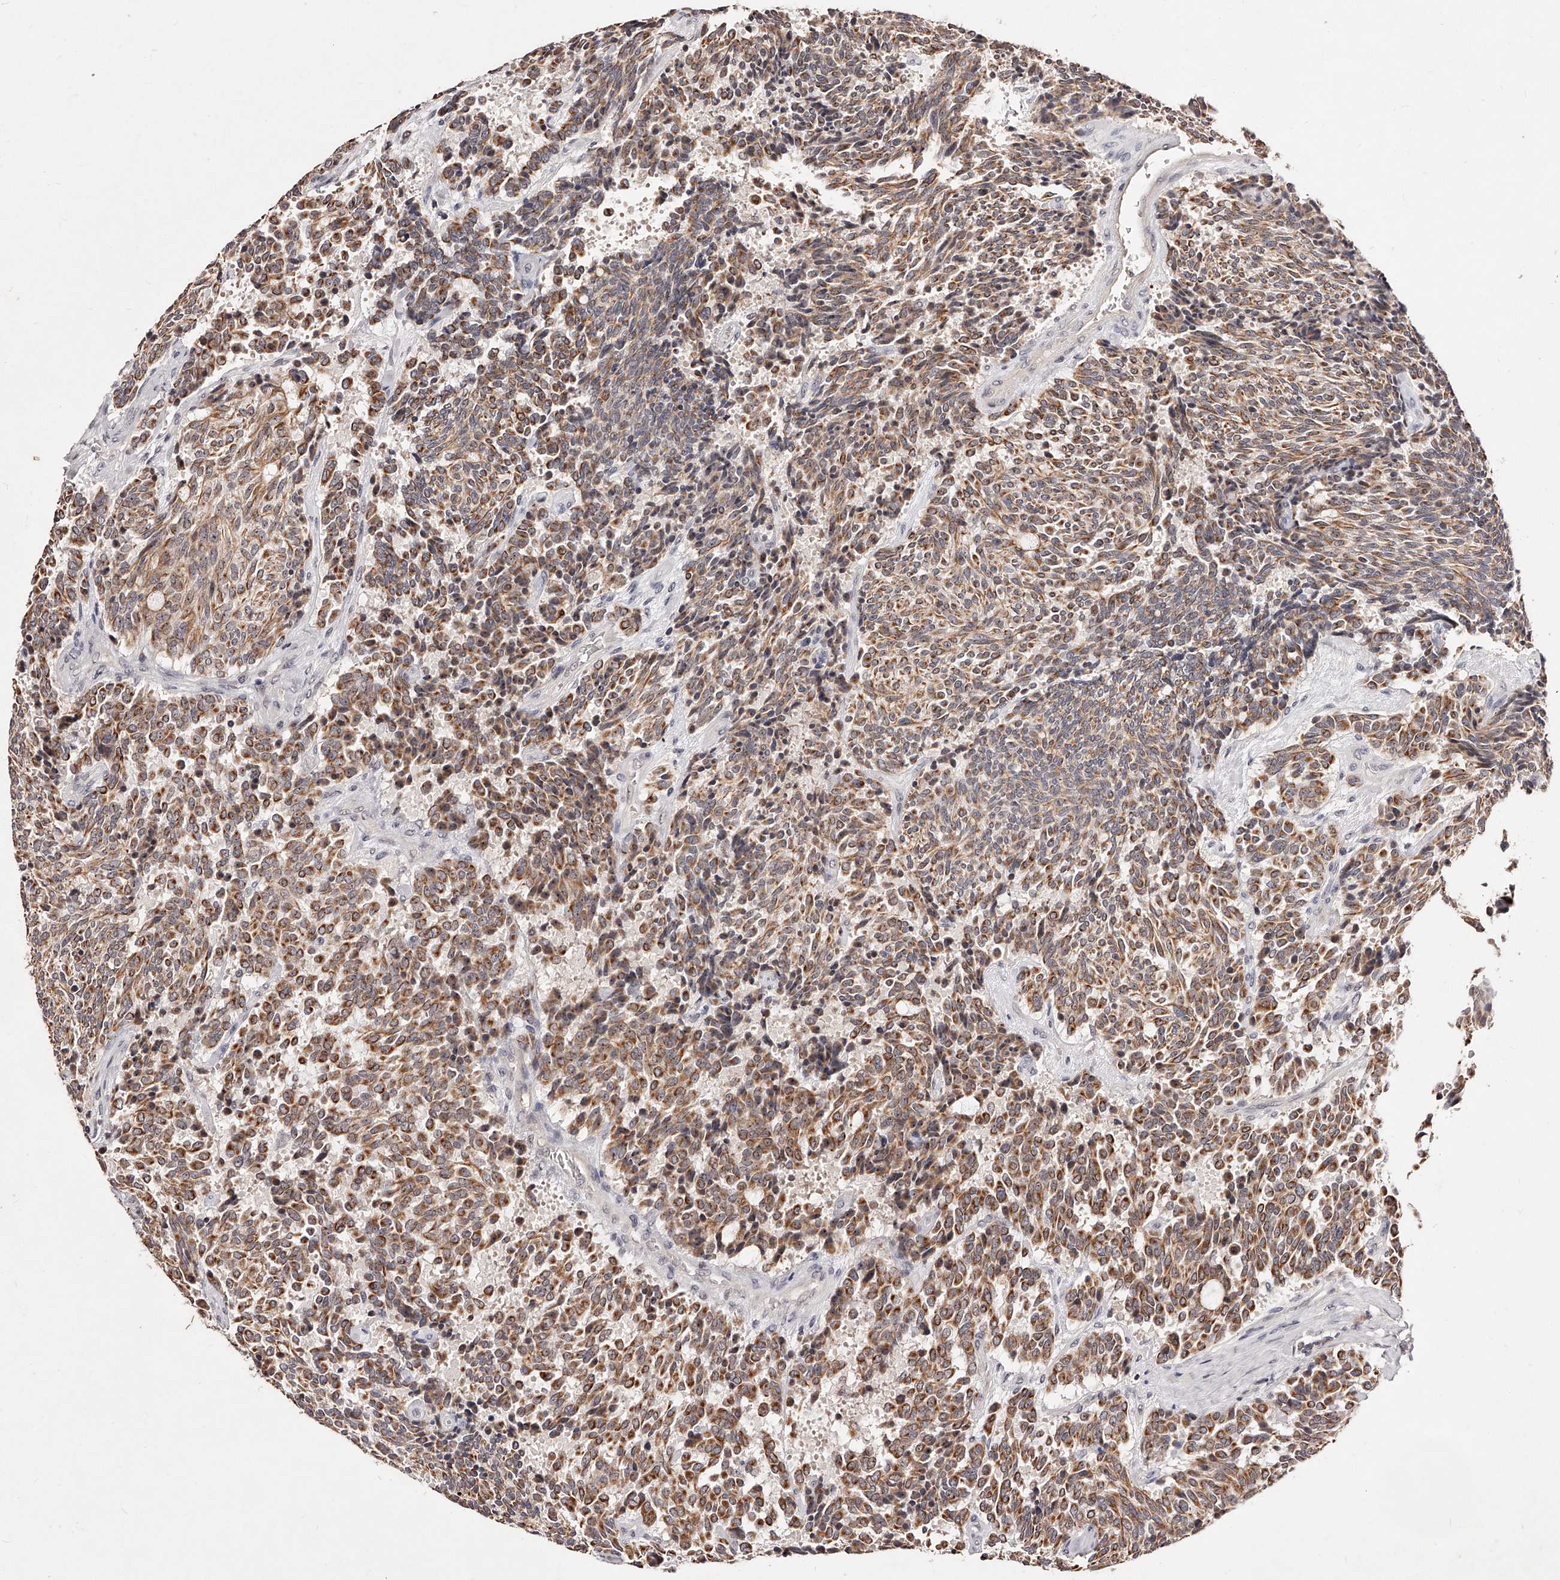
{"staining": {"intensity": "moderate", "quantity": ">75%", "location": "cytoplasmic/membranous"}, "tissue": "carcinoid", "cell_type": "Tumor cells", "image_type": "cancer", "snomed": [{"axis": "morphology", "description": "Carcinoid, malignant, NOS"}, {"axis": "topography", "description": "Pancreas"}], "caption": "DAB immunohistochemical staining of human carcinoid exhibits moderate cytoplasmic/membranous protein positivity in approximately >75% of tumor cells. The protein of interest is stained brown, and the nuclei are stained in blue (DAB IHC with brightfield microscopy, high magnification).", "gene": "PHACTR1", "patient": {"sex": "female", "age": 54}}